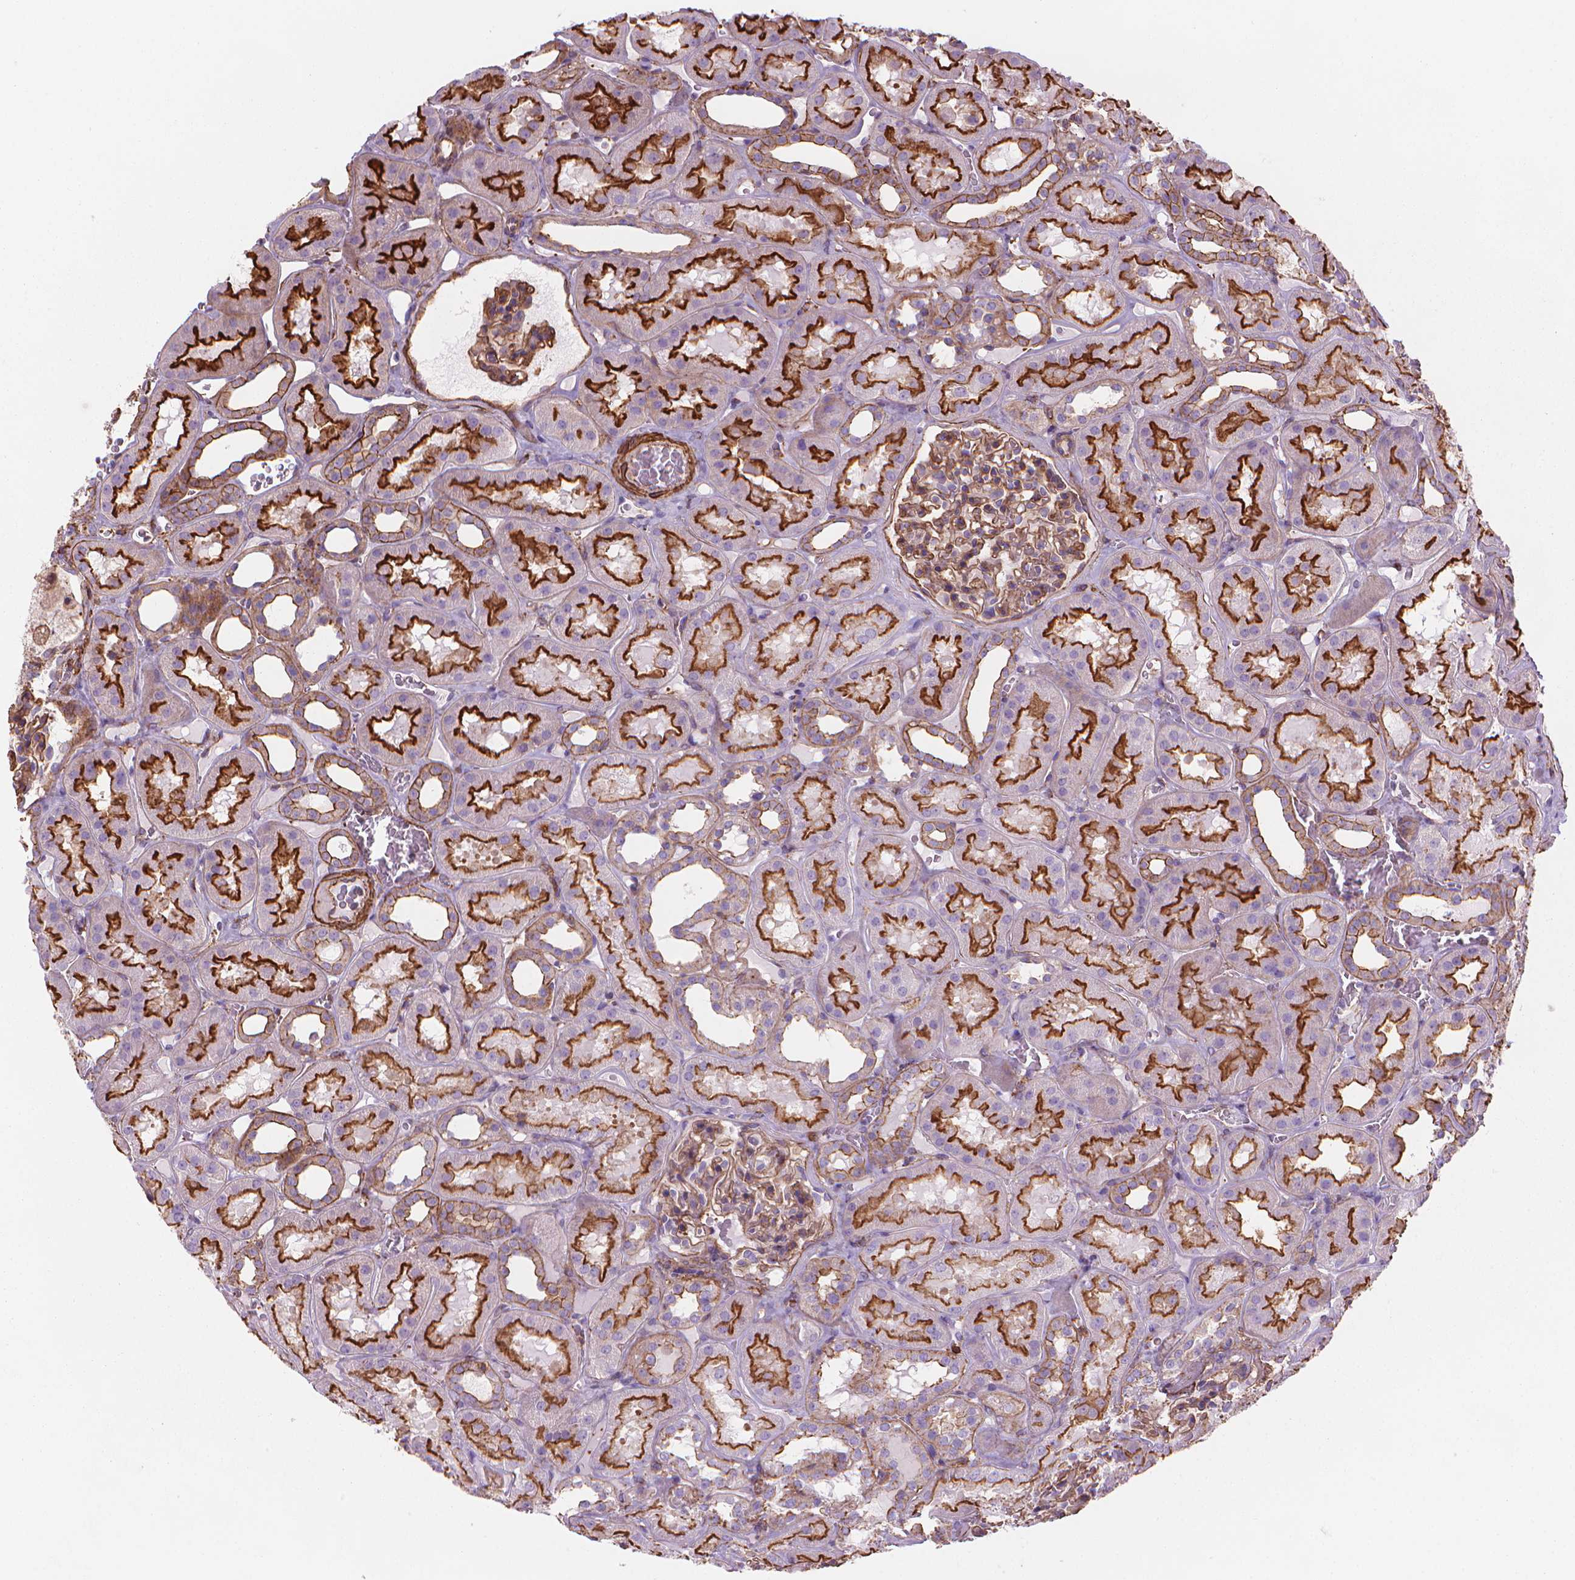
{"staining": {"intensity": "moderate", "quantity": "25%-75%", "location": "cytoplasmic/membranous"}, "tissue": "kidney", "cell_type": "Cells in glomeruli", "image_type": "normal", "snomed": [{"axis": "morphology", "description": "Normal tissue, NOS"}, {"axis": "topography", "description": "Kidney"}], "caption": "IHC histopathology image of benign kidney stained for a protein (brown), which displays medium levels of moderate cytoplasmic/membranous expression in approximately 25%-75% of cells in glomeruli.", "gene": "PATJ", "patient": {"sex": "female", "age": 41}}